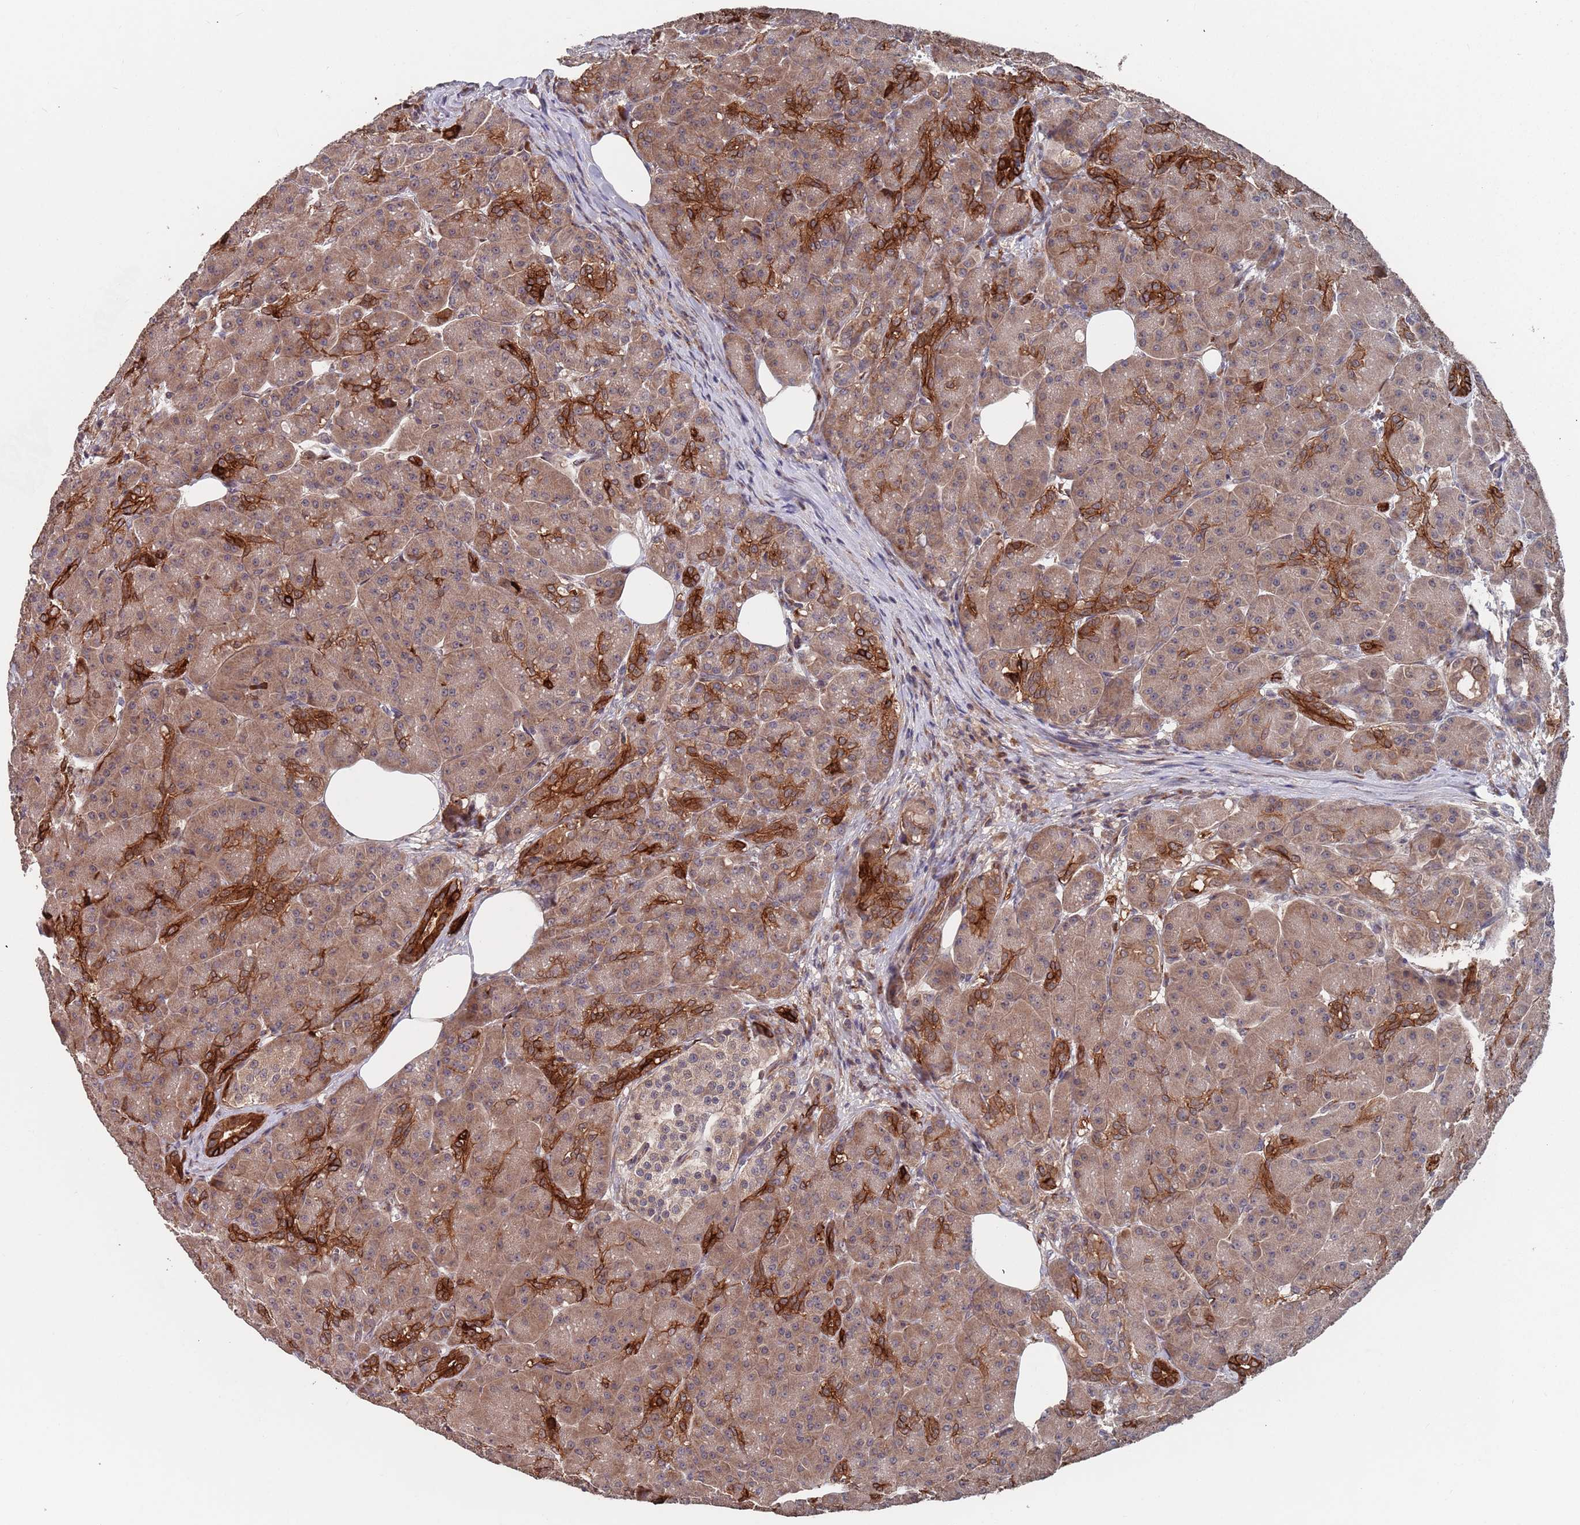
{"staining": {"intensity": "strong", "quantity": ">75%", "location": "cytoplasmic/membranous"}, "tissue": "pancreas", "cell_type": "Exocrine glandular cells", "image_type": "normal", "snomed": [{"axis": "morphology", "description": "Normal tissue, NOS"}, {"axis": "topography", "description": "Pancreas"}], "caption": "IHC photomicrograph of unremarkable pancreas: pancreas stained using immunohistochemistry demonstrates high levels of strong protein expression localized specifically in the cytoplasmic/membranous of exocrine glandular cells, appearing as a cytoplasmic/membranous brown color.", "gene": "UNC45A", "patient": {"sex": "male", "age": 63}}